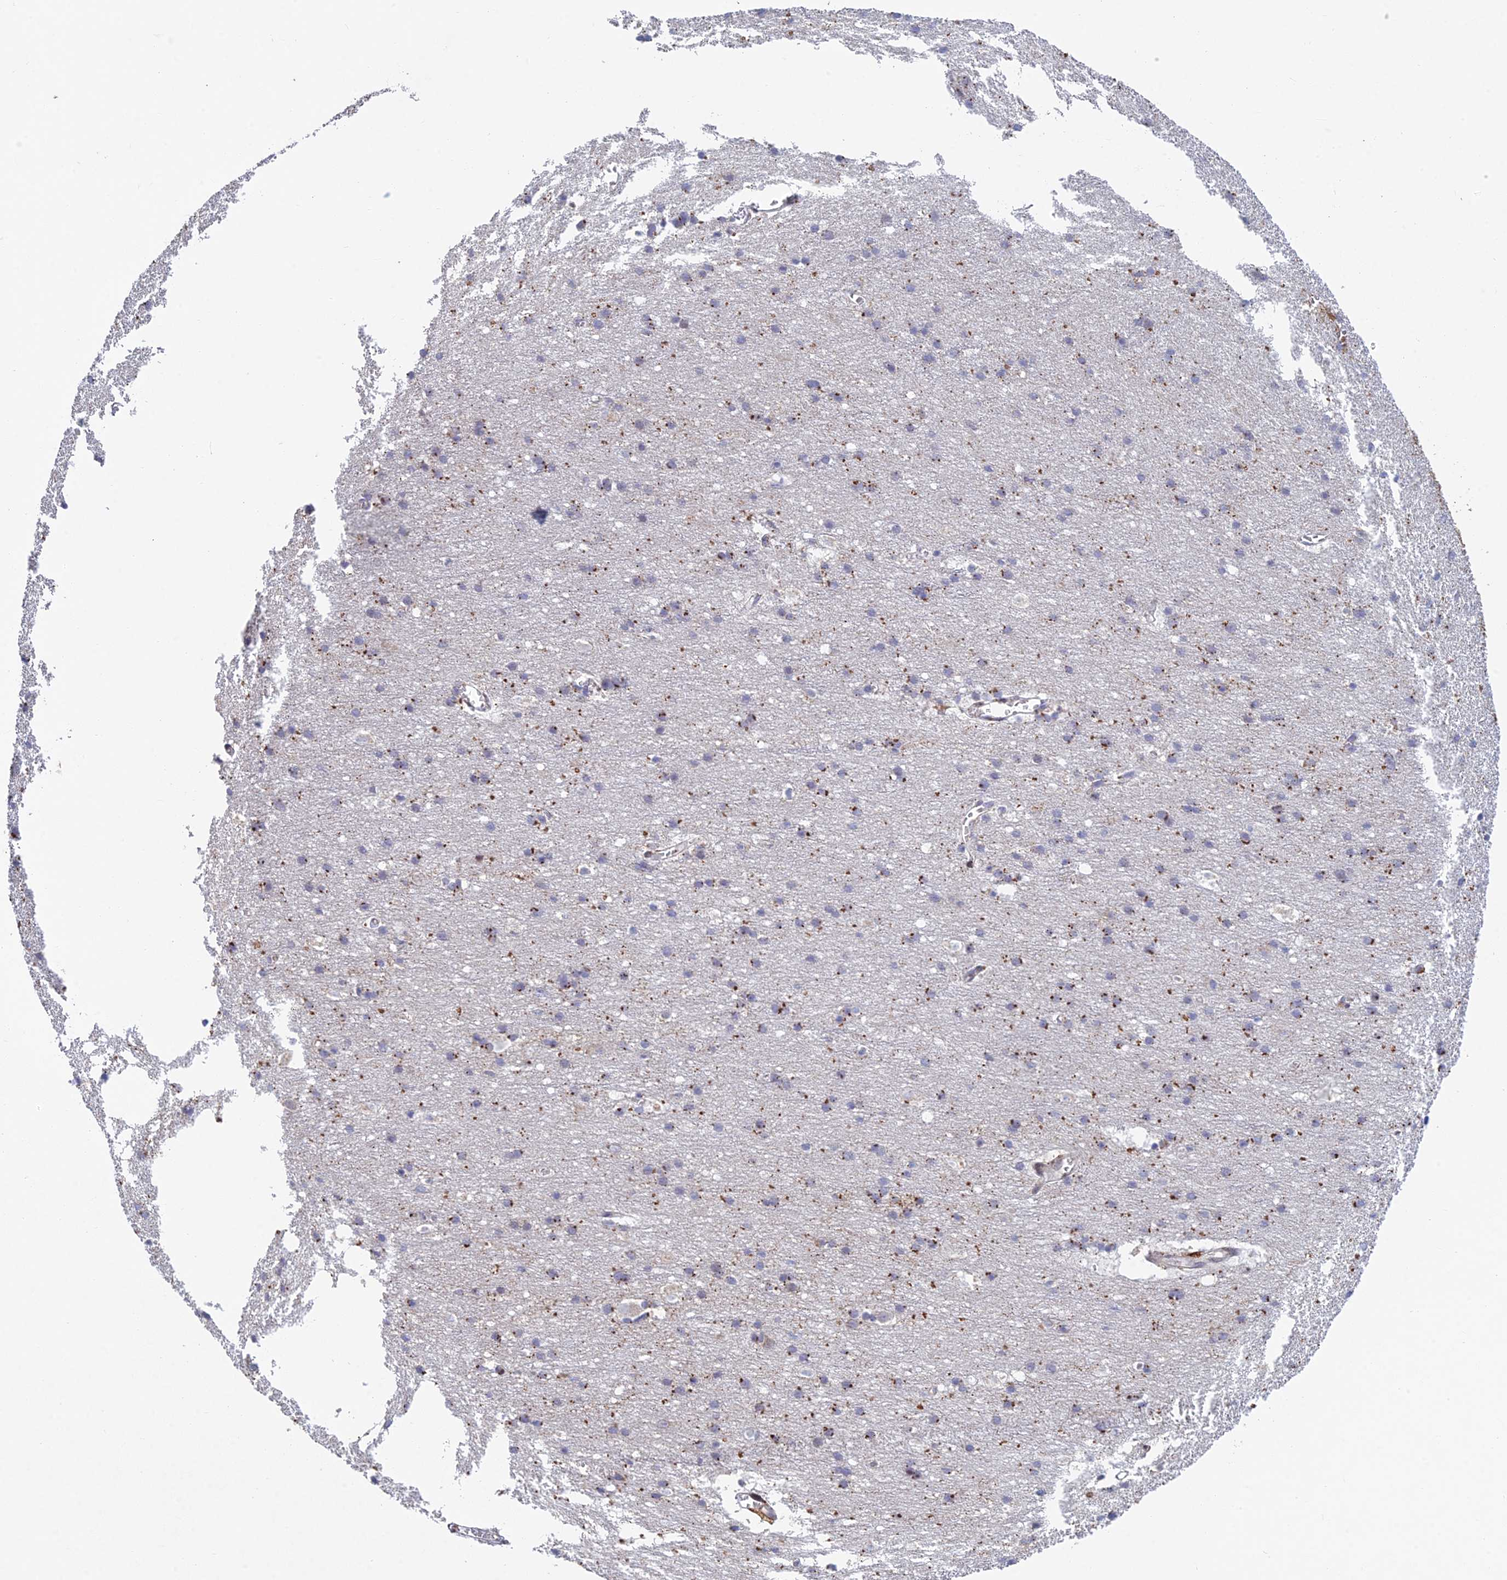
{"staining": {"intensity": "weak", "quantity": "<25%", "location": "cytoplasmic/membranous"}, "tissue": "cerebral cortex", "cell_type": "Endothelial cells", "image_type": "normal", "snomed": [{"axis": "morphology", "description": "Normal tissue, NOS"}, {"axis": "topography", "description": "Cerebral cortex"}], "caption": "The image exhibits no significant expression in endothelial cells of cerebral cortex.", "gene": "FOXS1", "patient": {"sex": "male", "age": 54}}